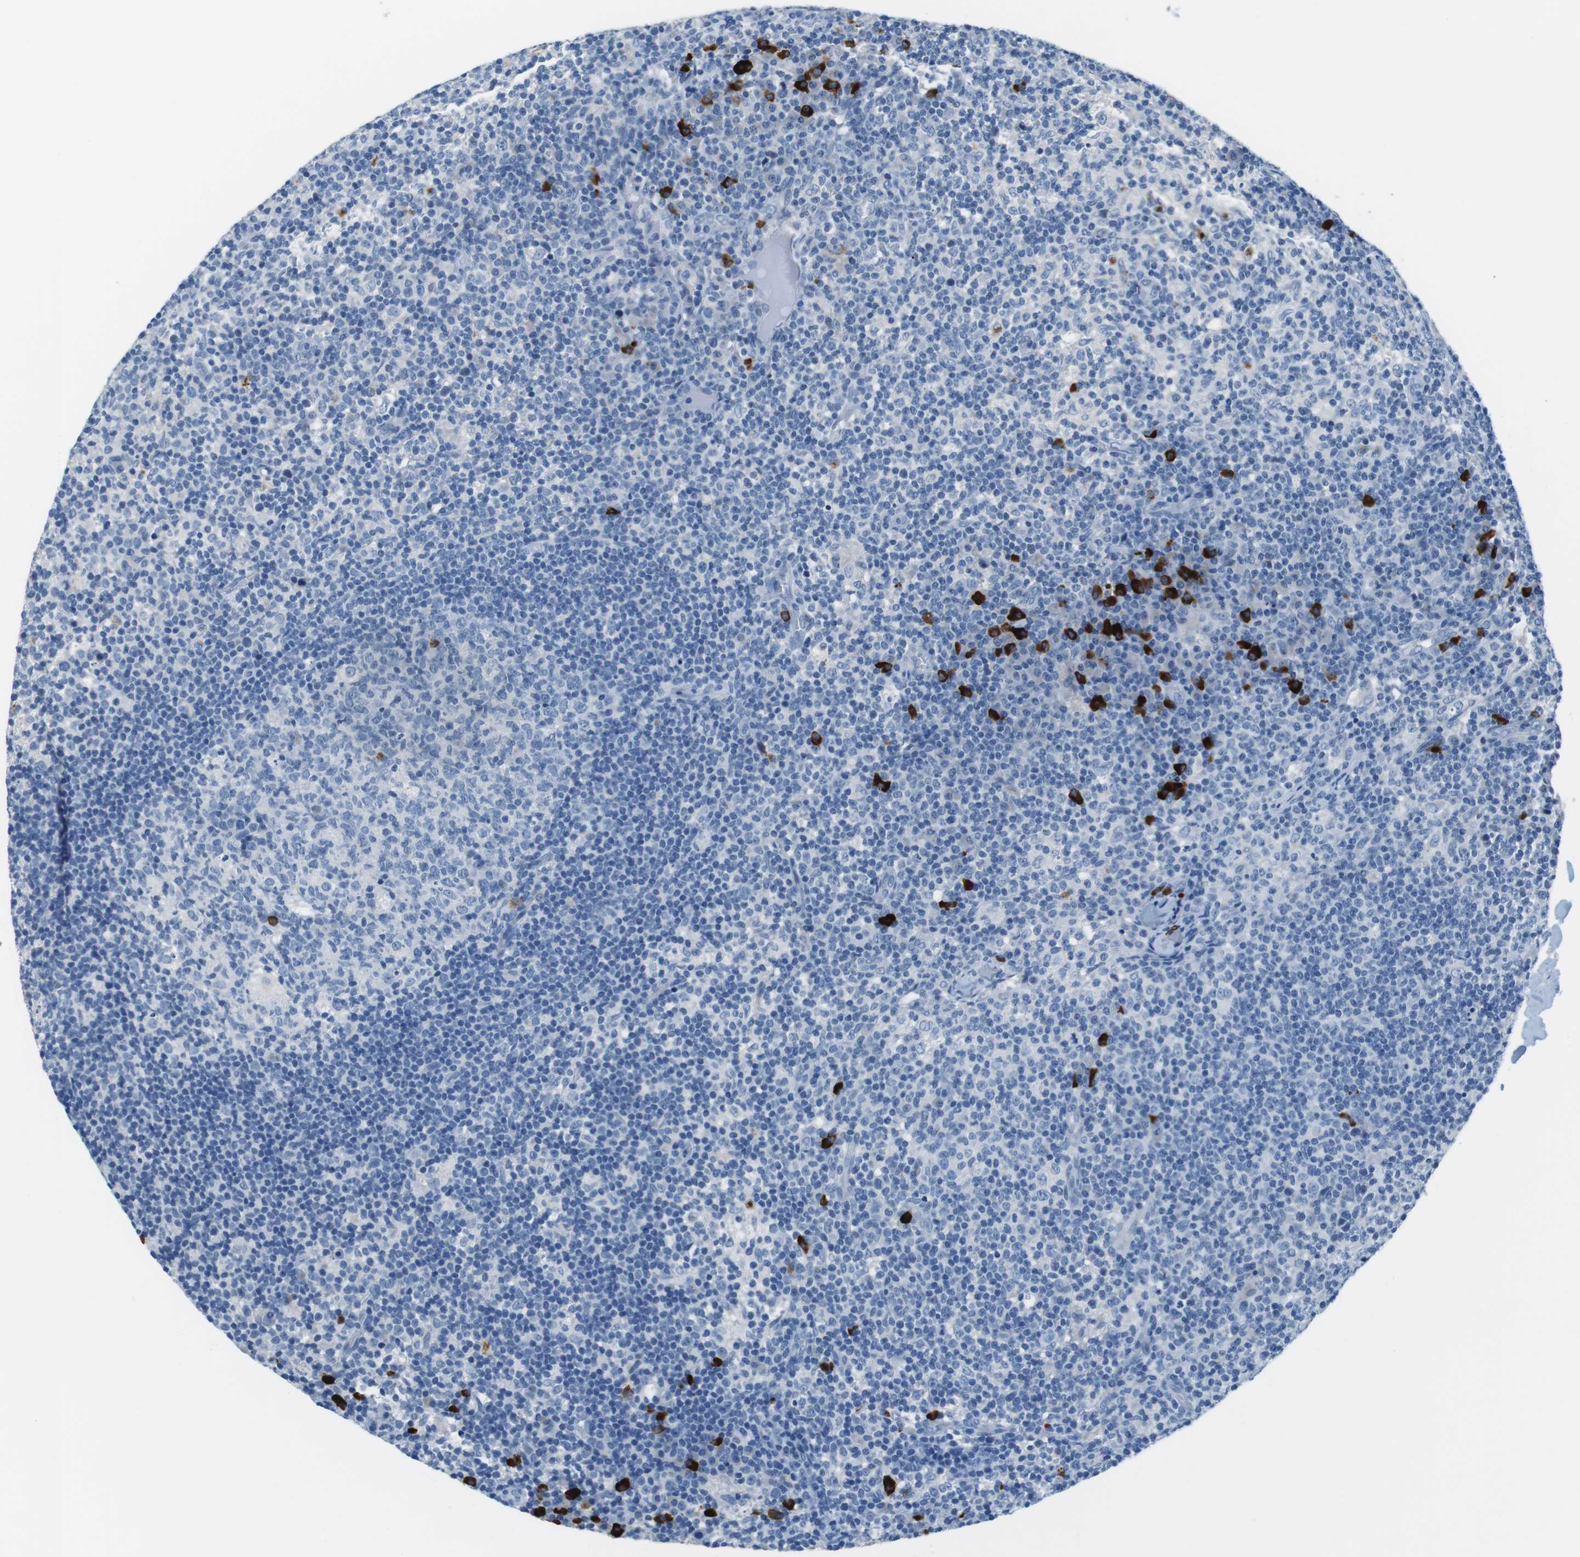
{"staining": {"intensity": "negative", "quantity": "none", "location": "none"}, "tissue": "lymph node", "cell_type": "Germinal center cells", "image_type": "normal", "snomed": [{"axis": "morphology", "description": "Normal tissue, NOS"}, {"axis": "morphology", "description": "Inflammation, NOS"}, {"axis": "topography", "description": "Lymph node"}], "caption": "This image is of benign lymph node stained with IHC to label a protein in brown with the nuclei are counter-stained blue. There is no staining in germinal center cells.", "gene": "SLC35A3", "patient": {"sex": "male", "age": 55}}